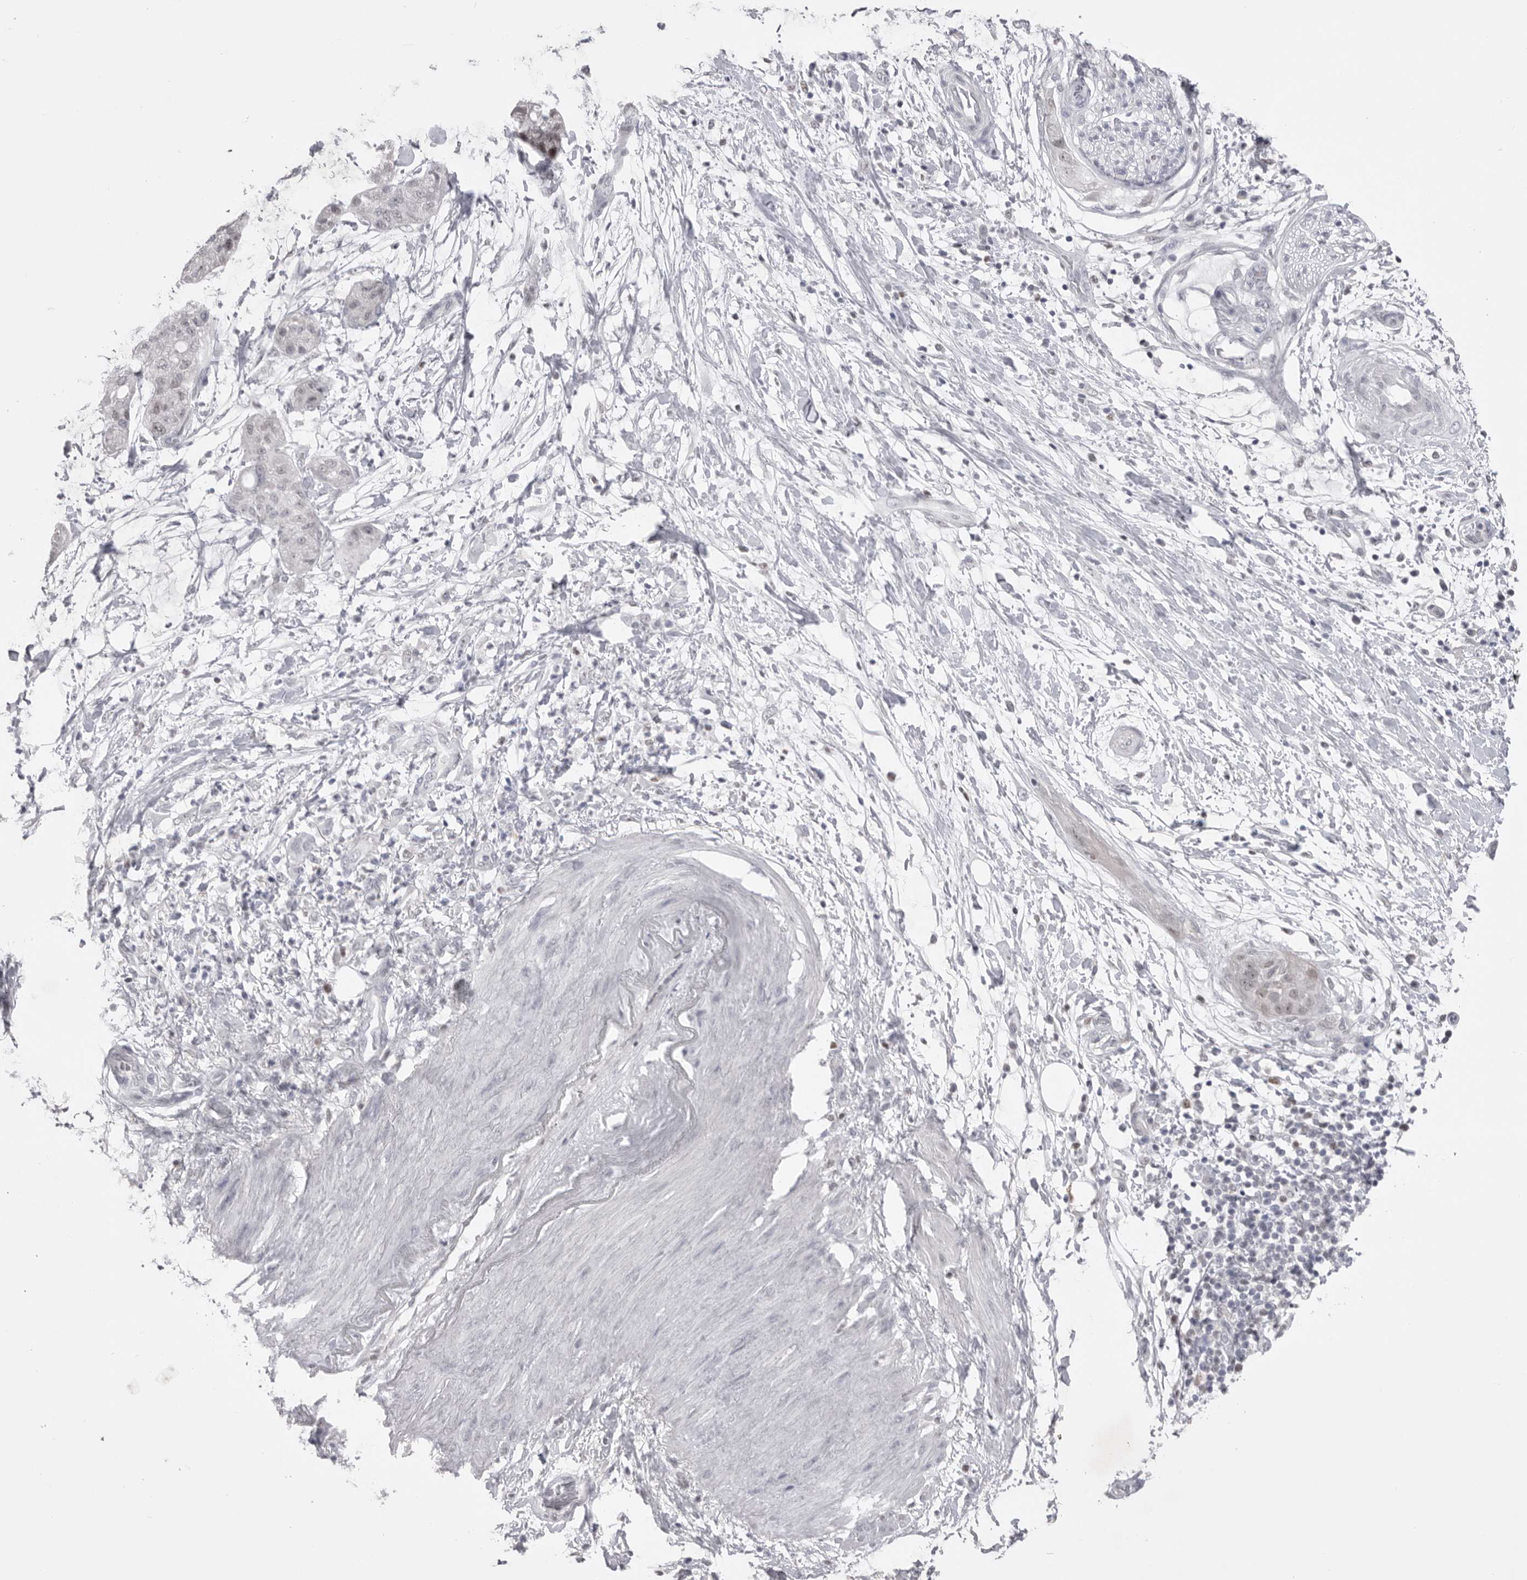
{"staining": {"intensity": "negative", "quantity": "none", "location": "none"}, "tissue": "pancreatic cancer", "cell_type": "Tumor cells", "image_type": "cancer", "snomed": [{"axis": "morphology", "description": "Adenocarcinoma, NOS"}, {"axis": "topography", "description": "Pancreas"}], "caption": "Tumor cells are negative for brown protein staining in adenocarcinoma (pancreatic). The staining was performed using DAB to visualize the protein expression in brown, while the nuclei were stained in blue with hematoxylin (Magnification: 20x).", "gene": "ZBTB7B", "patient": {"sex": "female", "age": 78}}